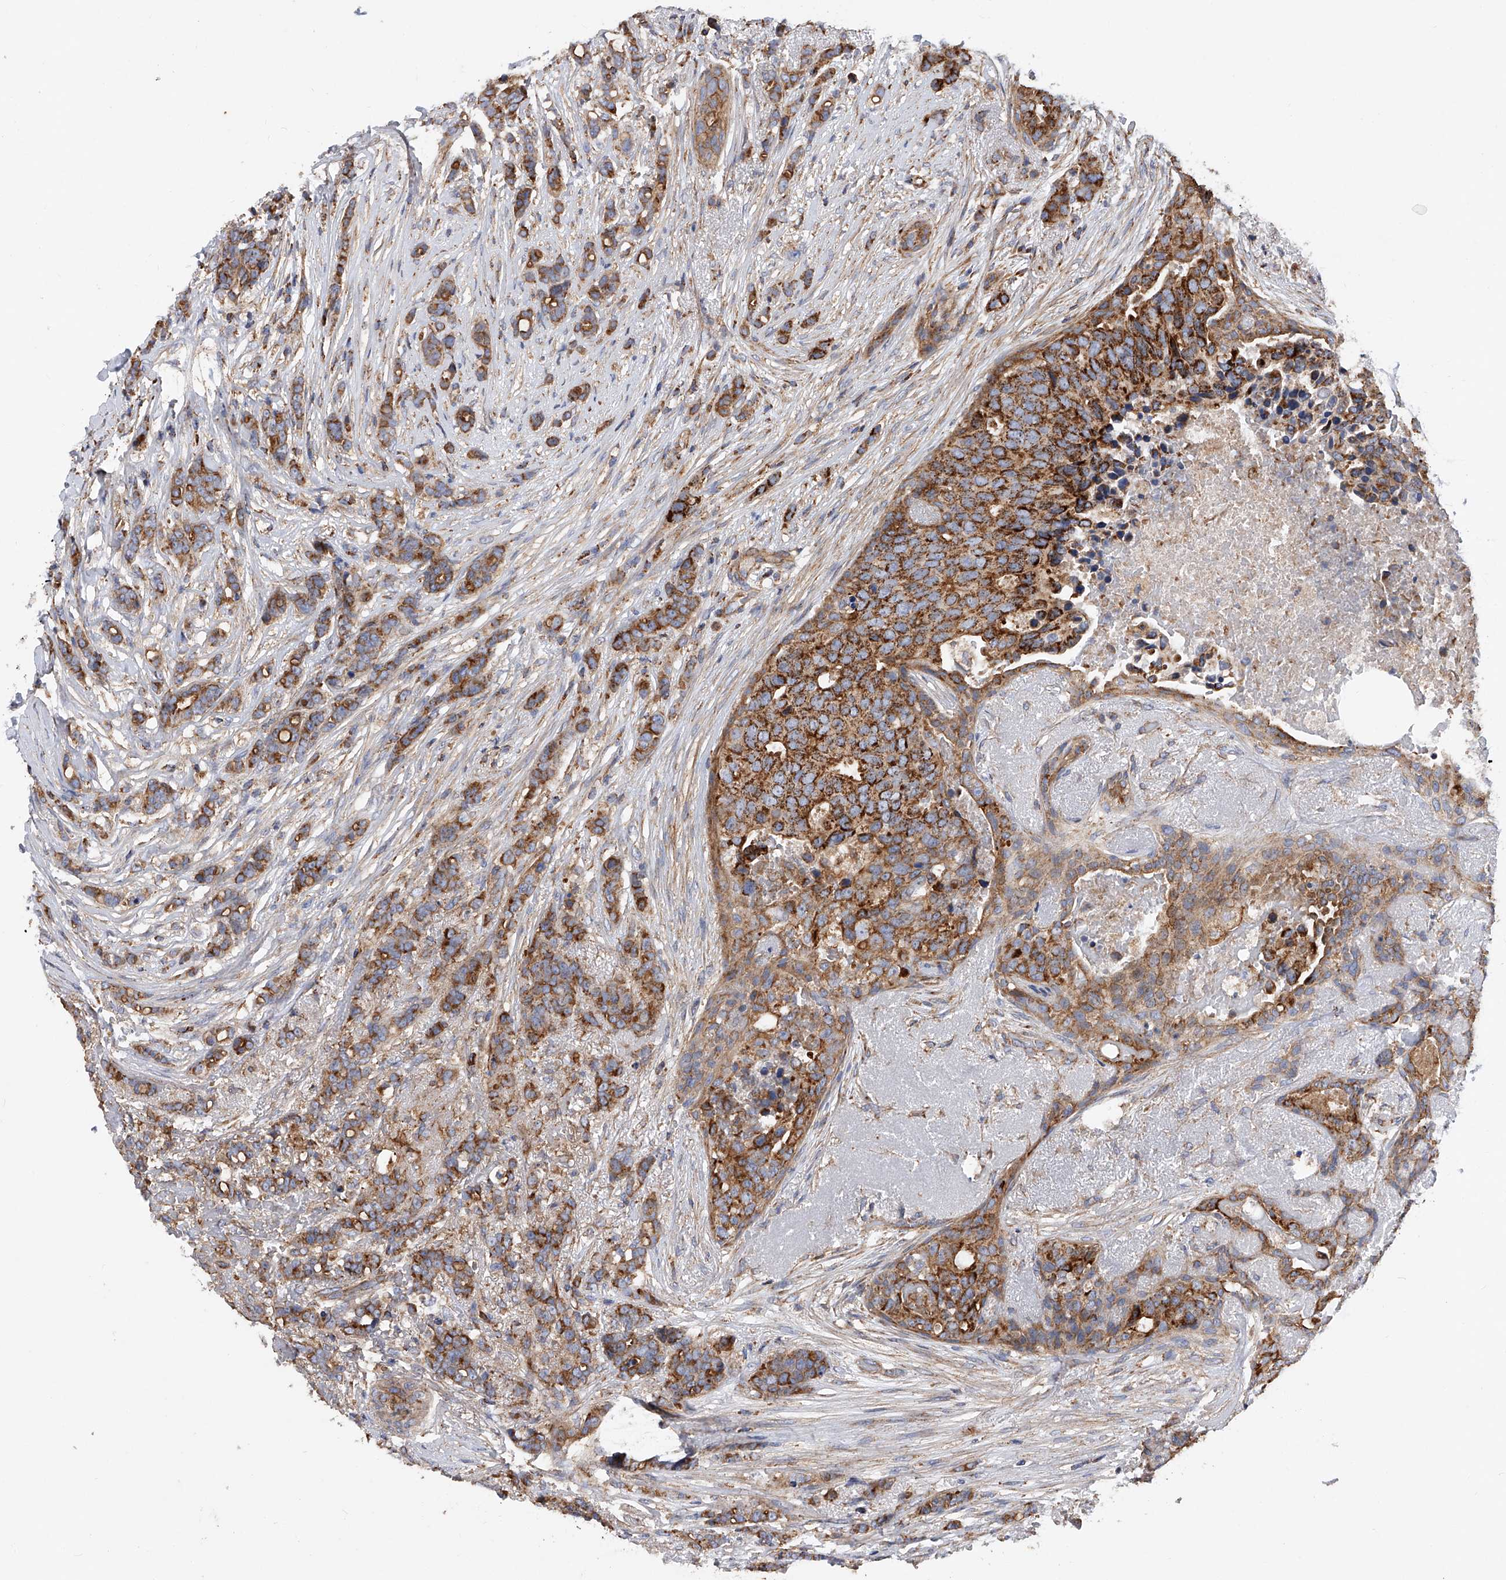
{"staining": {"intensity": "strong", "quantity": ">75%", "location": "cytoplasmic/membranous"}, "tissue": "breast cancer", "cell_type": "Tumor cells", "image_type": "cancer", "snomed": [{"axis": "morphology", "description": "Lobular carcinoma"}, {"axis": "topography", "description": "Breast"}], "caption": "This is an image of immunohistochemistry (IHC) staining of breast lobular carcinoma, which shows strong expression in the cytoplasmic/membranous of tumor cells.", "gene": "PDSS2", "patient": {"sex": "female", "age": 51}}